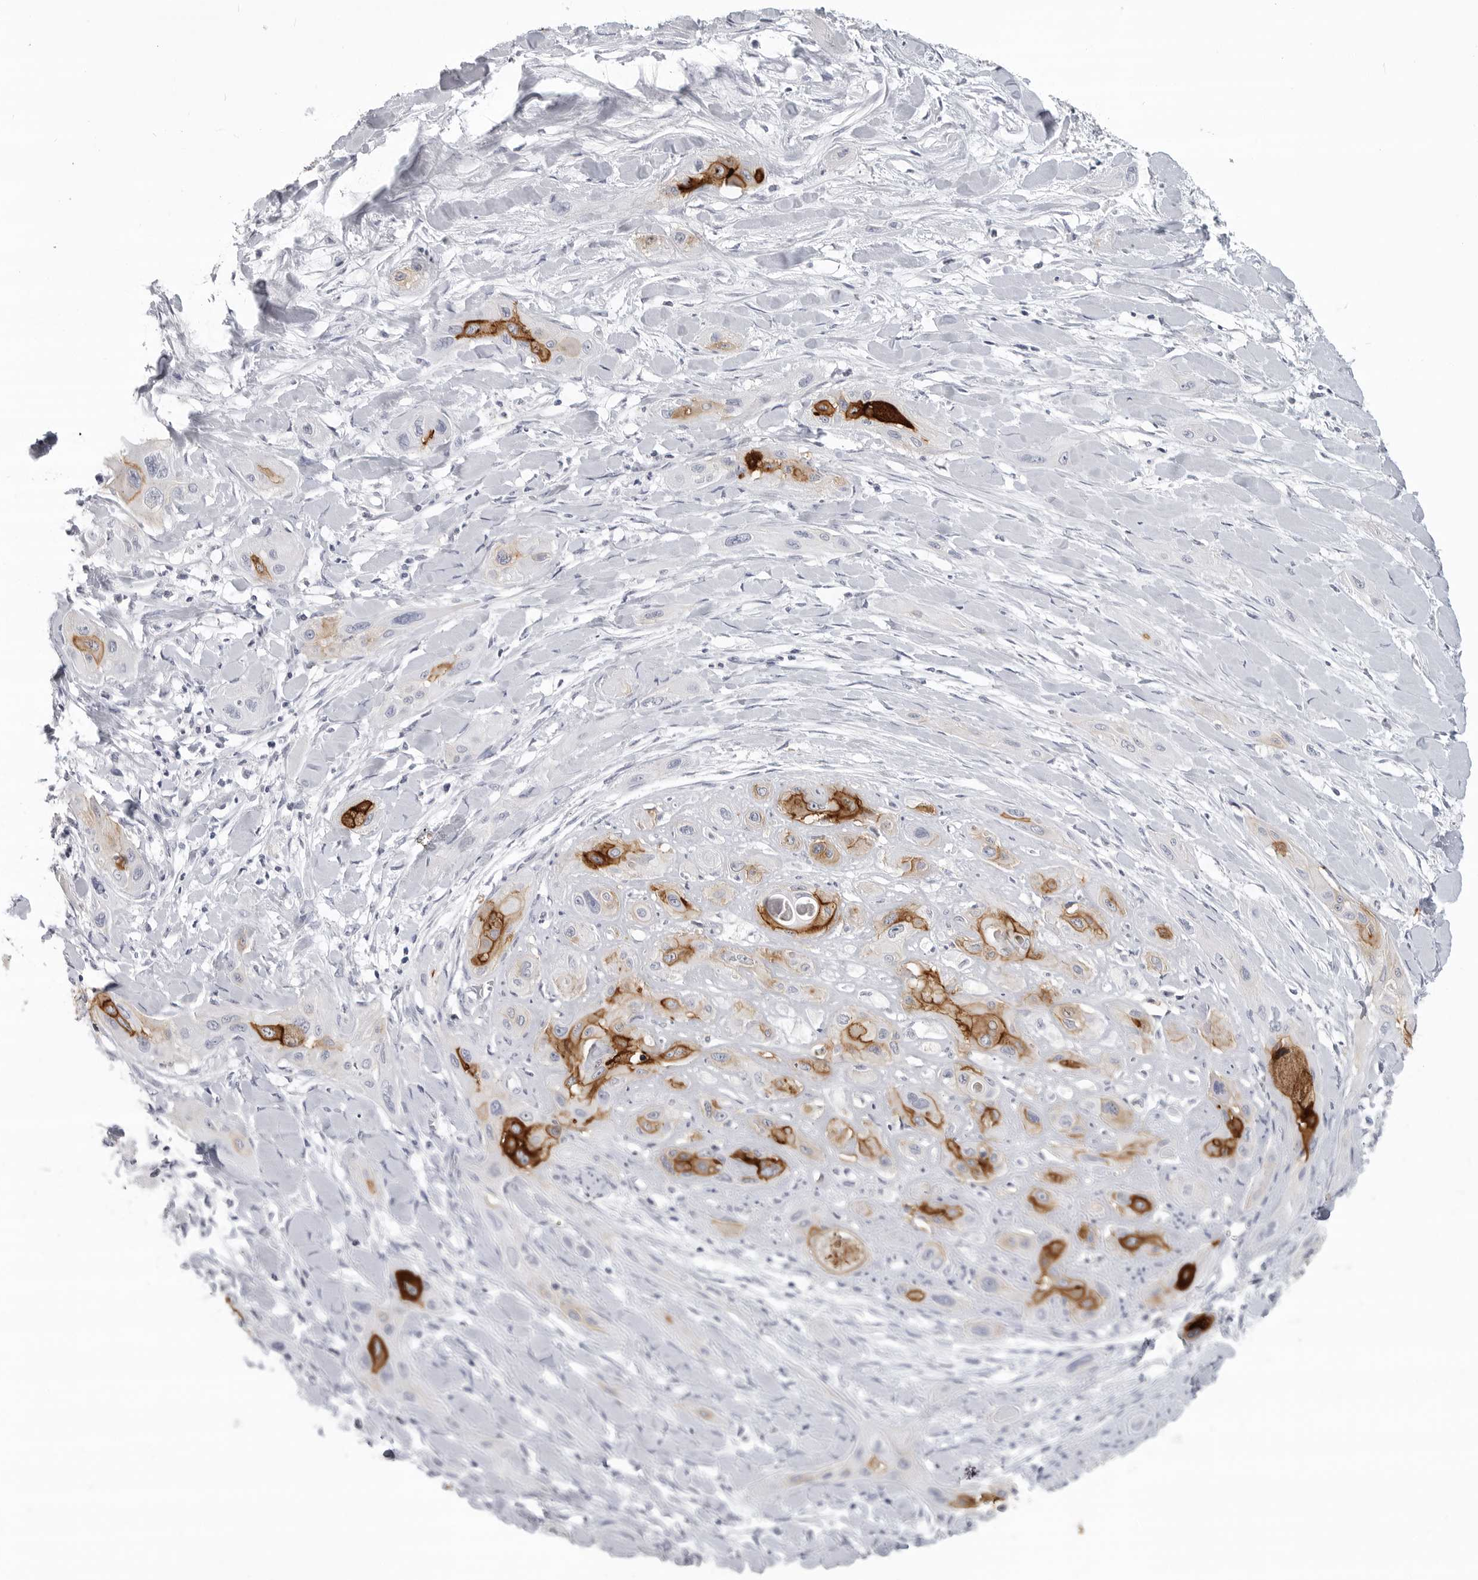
{"staining": {"intensity": "strong", "quantity": "<25%", "location": "cytoplasmic/membranous"}, "tissue": "lung cancer", "cell_type": "Tumor cells", "image_type": "cancer", "snomed": [{"axis": "morphology", "description": "Squamous cell carcinoma, NOS"}, {"axis": "topography", "description": "Lung"}], "caption": "Squamous cell carcinoma (lung) was stained to show a protein in brown. There is medium levels of strong cytoplasmic/membranous positivity in approximately <25% of tumor cells.", "gene": "LY6D", "patient": {"sex": "female", "age": 47}}